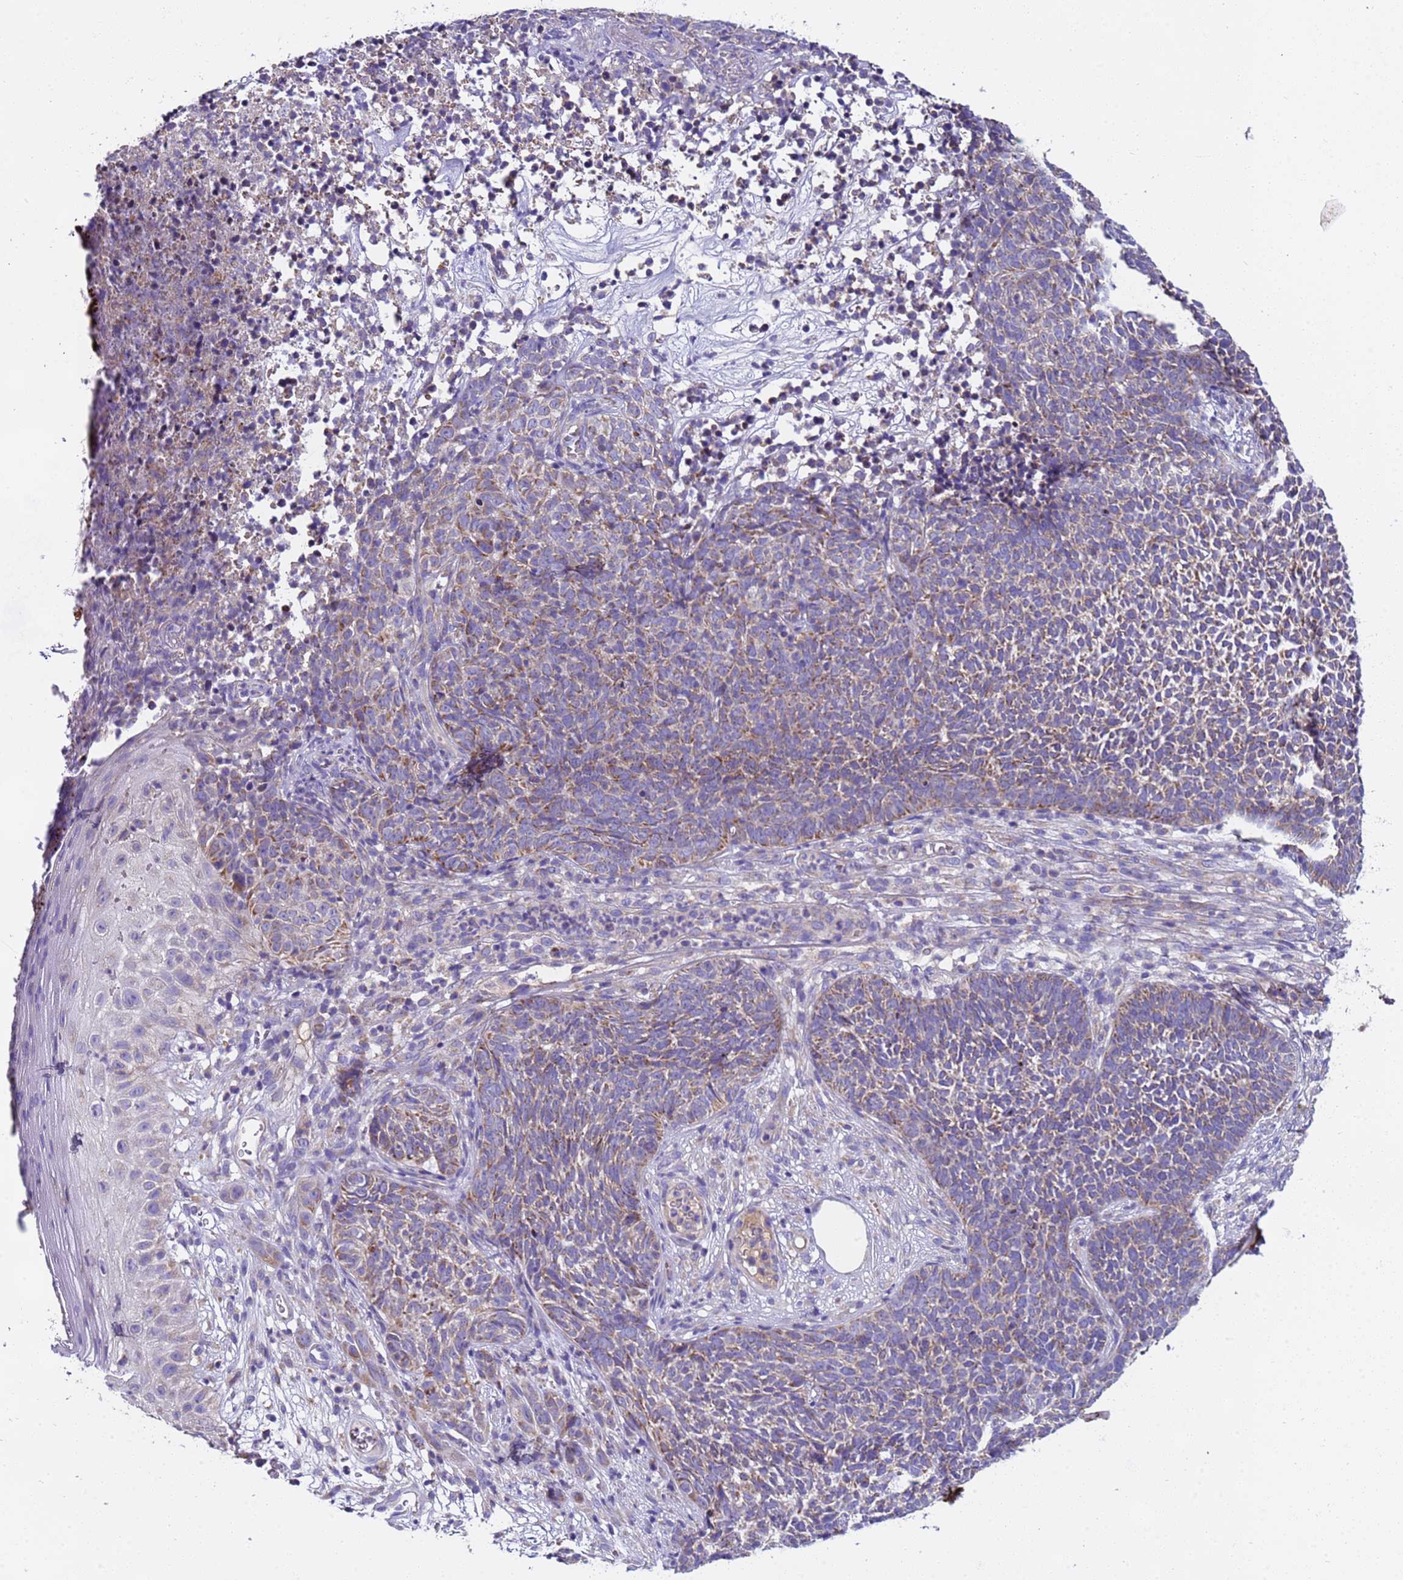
{"staining": {"intensity": "weak", "quantity": "<25%", "location": "cytoplasmic/membranous"}, "tissue": "skin cancer", "cell_type": "Tumor cells", "image_type": "cancer", "snomed": [{"axis": "morphology", "description": "Basal cell carcinoma"}, {"axis": "topography", "description": "Skin"}], "caption": "DAB (3,3'-diaminobenzidine) immunohistochemical staining of human basal cell carcinoma (skin) reveals no significant expression in tumor cells.", "gene": "TMEM126A", "patient": {"sex": "female", "age": 84}}